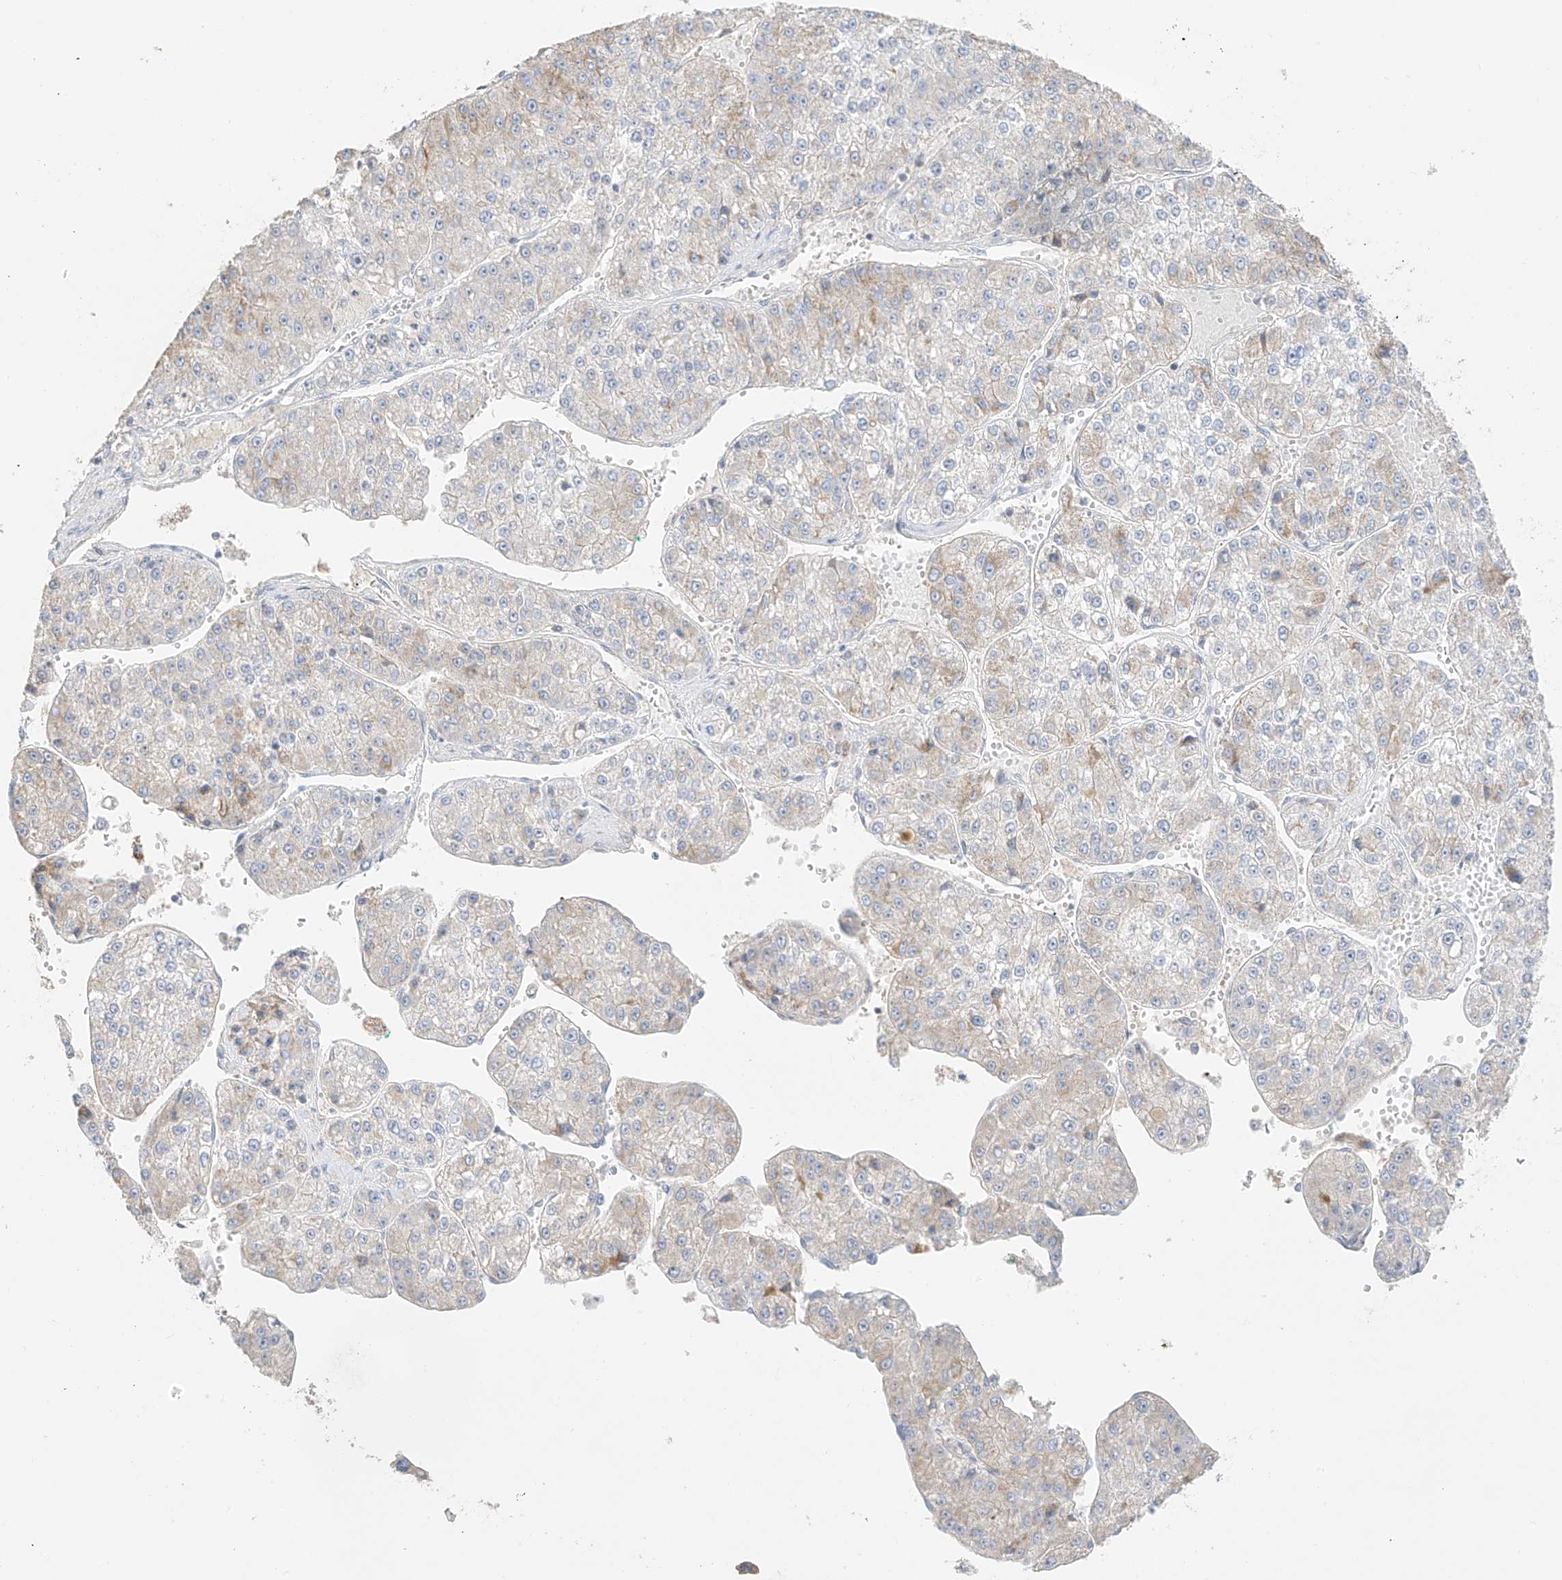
{"staining": {"intensity": "weak", "quantity": "<25%", "location": "cytoplasmic/membranous"}, "tissue": "liver cancer", "cell_type": "Tumor cells", "image_type": "cancer", "snomed": [{"axis": "morphology", "description": "Carcinoma, Hepatocellular, NOS"}, {"axis": "topography", "description": "Liver"}], "caption": "High magnification brightfield microscopy of liver cancer (hepatocellular carcinoma) stained with DAB (3,3'-diaminobenzidine) (brown) and counterstained with hematoxylin (blue): tumor cells show no significant positivity. (Stains: DAB IHC with hematoxylin counter stain, Microscopy: brightfield microscopy at high magnification).", "gene": "ZBTB41", "patient": {"sex": "female", "age": 73}}